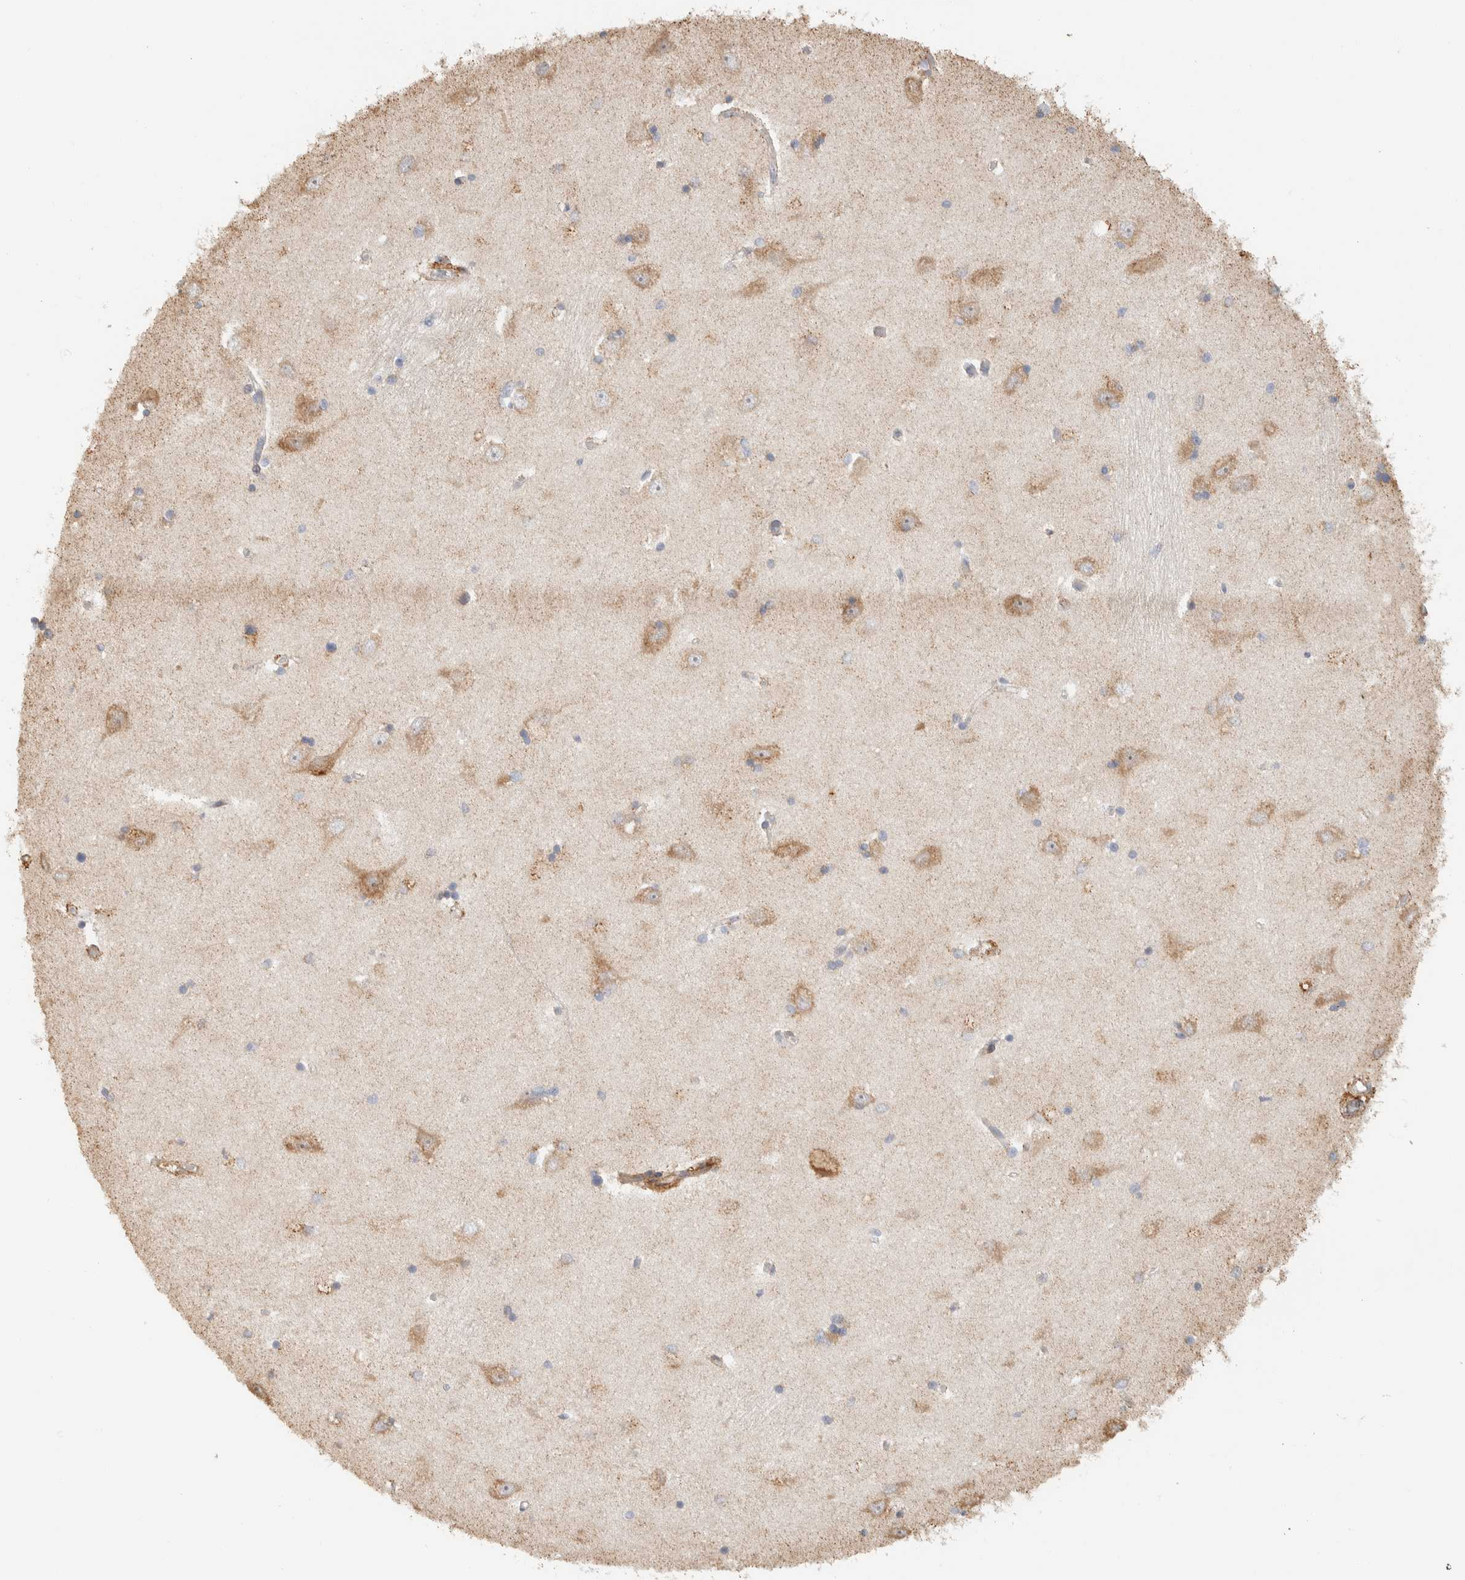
{"staining": {"intensity": "weak", "quantity": "25%-75%", "location": "cytoplasmic/membranous"}, "tissue": "hippocampus", "cell_type": "Glial cells", "image_type": "normal", "snomed": [{"axis": "morphology", "description": "Normal tissue, NOS"}, {"axis": "topography", "description": "Hippocampus"}], "caption": "Immunohistochemical staining of unremarkable human hippocampus reveals weak cytoplasmic/membranous protein expression in approximately 25%-75% of glial cells. Nuclei are stained in blue.", "gene": "KIF9", "patient": {"sex": "male", "age": 45}}